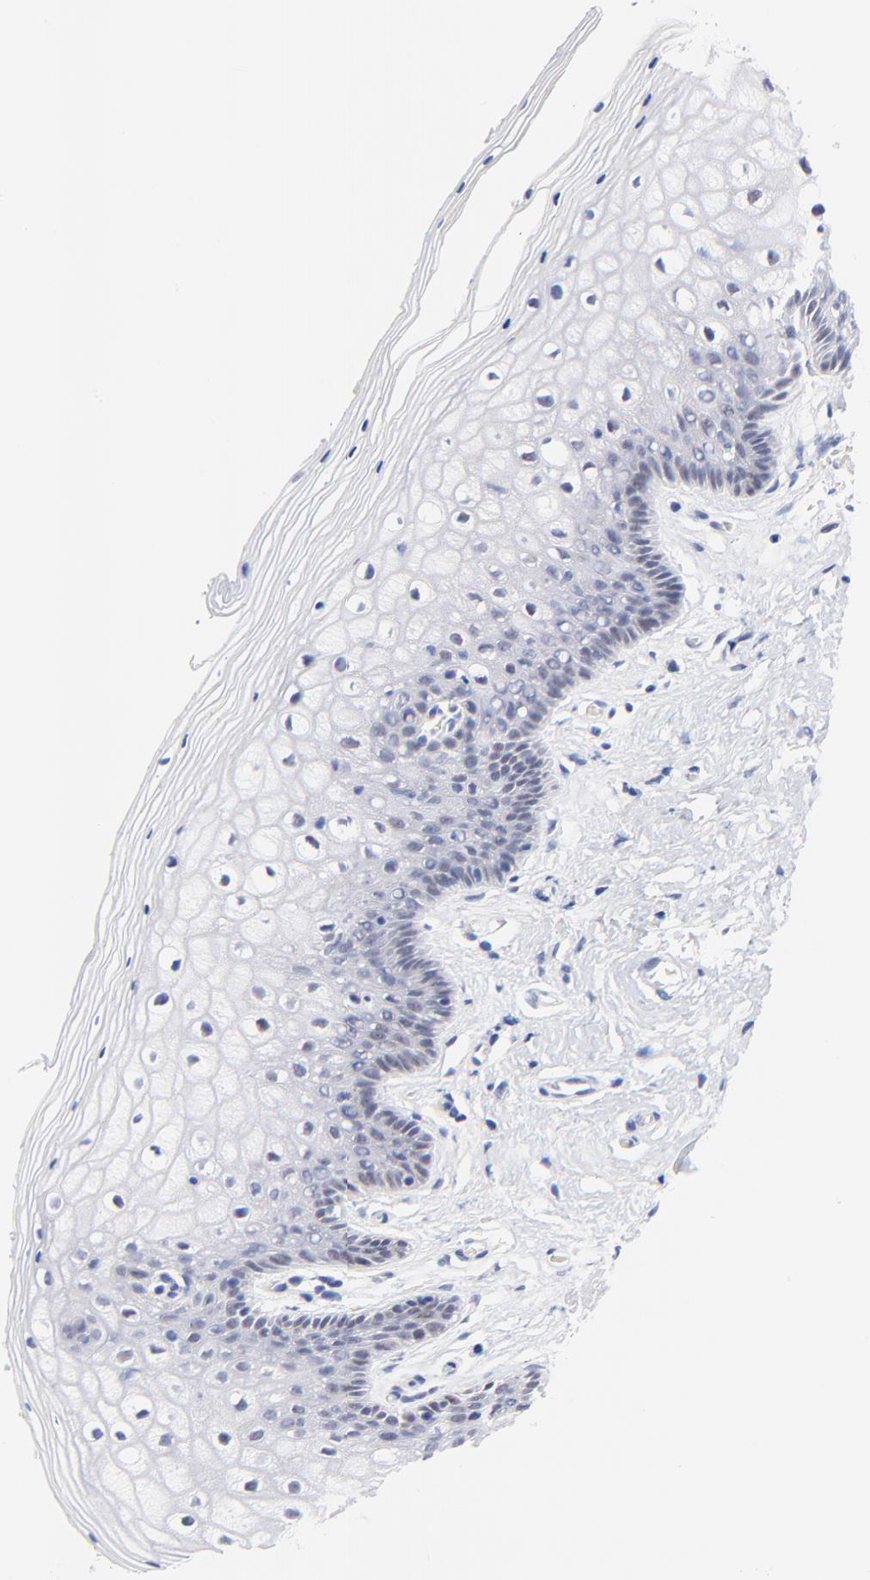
{"staining": {"intensity": "weak", "quantity": "<25%", "location": "nuclear"}, "tissue": "vagina", "cell_type": "Squamous epithelial cells", "image_type": "normal", "snomed": [{"axis": "morphology", "description": "Normal tissue, NOS"}, {"axis": "topography", "description": "Vagina"}], "caption": "This is an immunohistochemistry image of unremarkable human vagina. There is no positivity in squamous epithelial cells.", "gene": "FAM117B", "patient": {"sex": "female", "age": 46}}